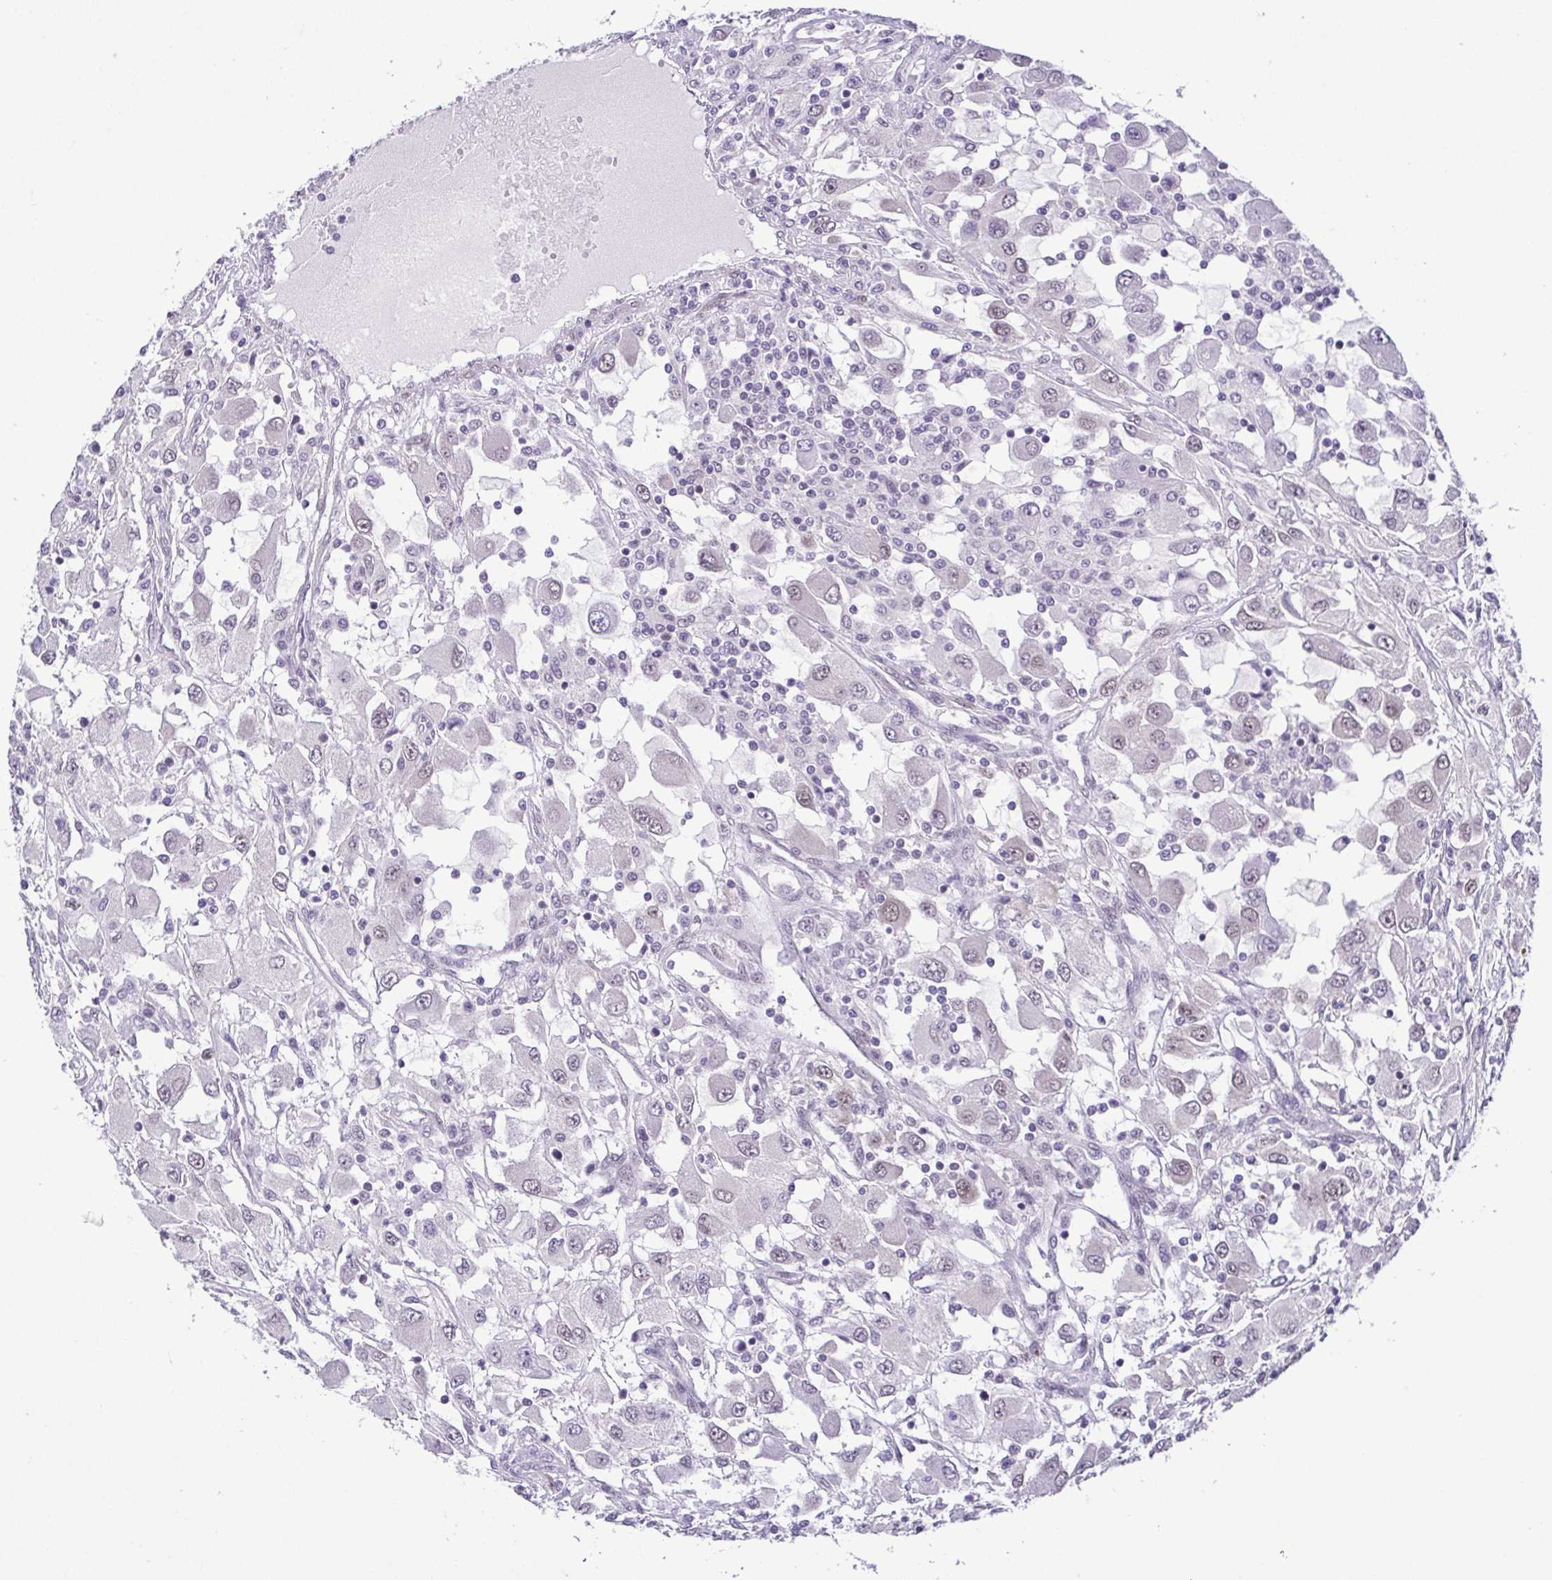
{"staining": {"intensity": "negative", "quantity": "none", "location": "none"}, "tissue": "renal cancer", "cell_type": "Tumor cells", "image_type": "cancer", "snomed": [{"axis": "morphology", "description": "Adenocarcinoma, NOS"}, {"axis": "topography", "description": "Kidney"}], "caption": "A high-resolution image shows immunohistochemistry staining of adenocarcinoma (renal), which reveals no significant expression in tumor cells.", "gene": "RBM3", "patient": {"sex": "female", "age": 67}}